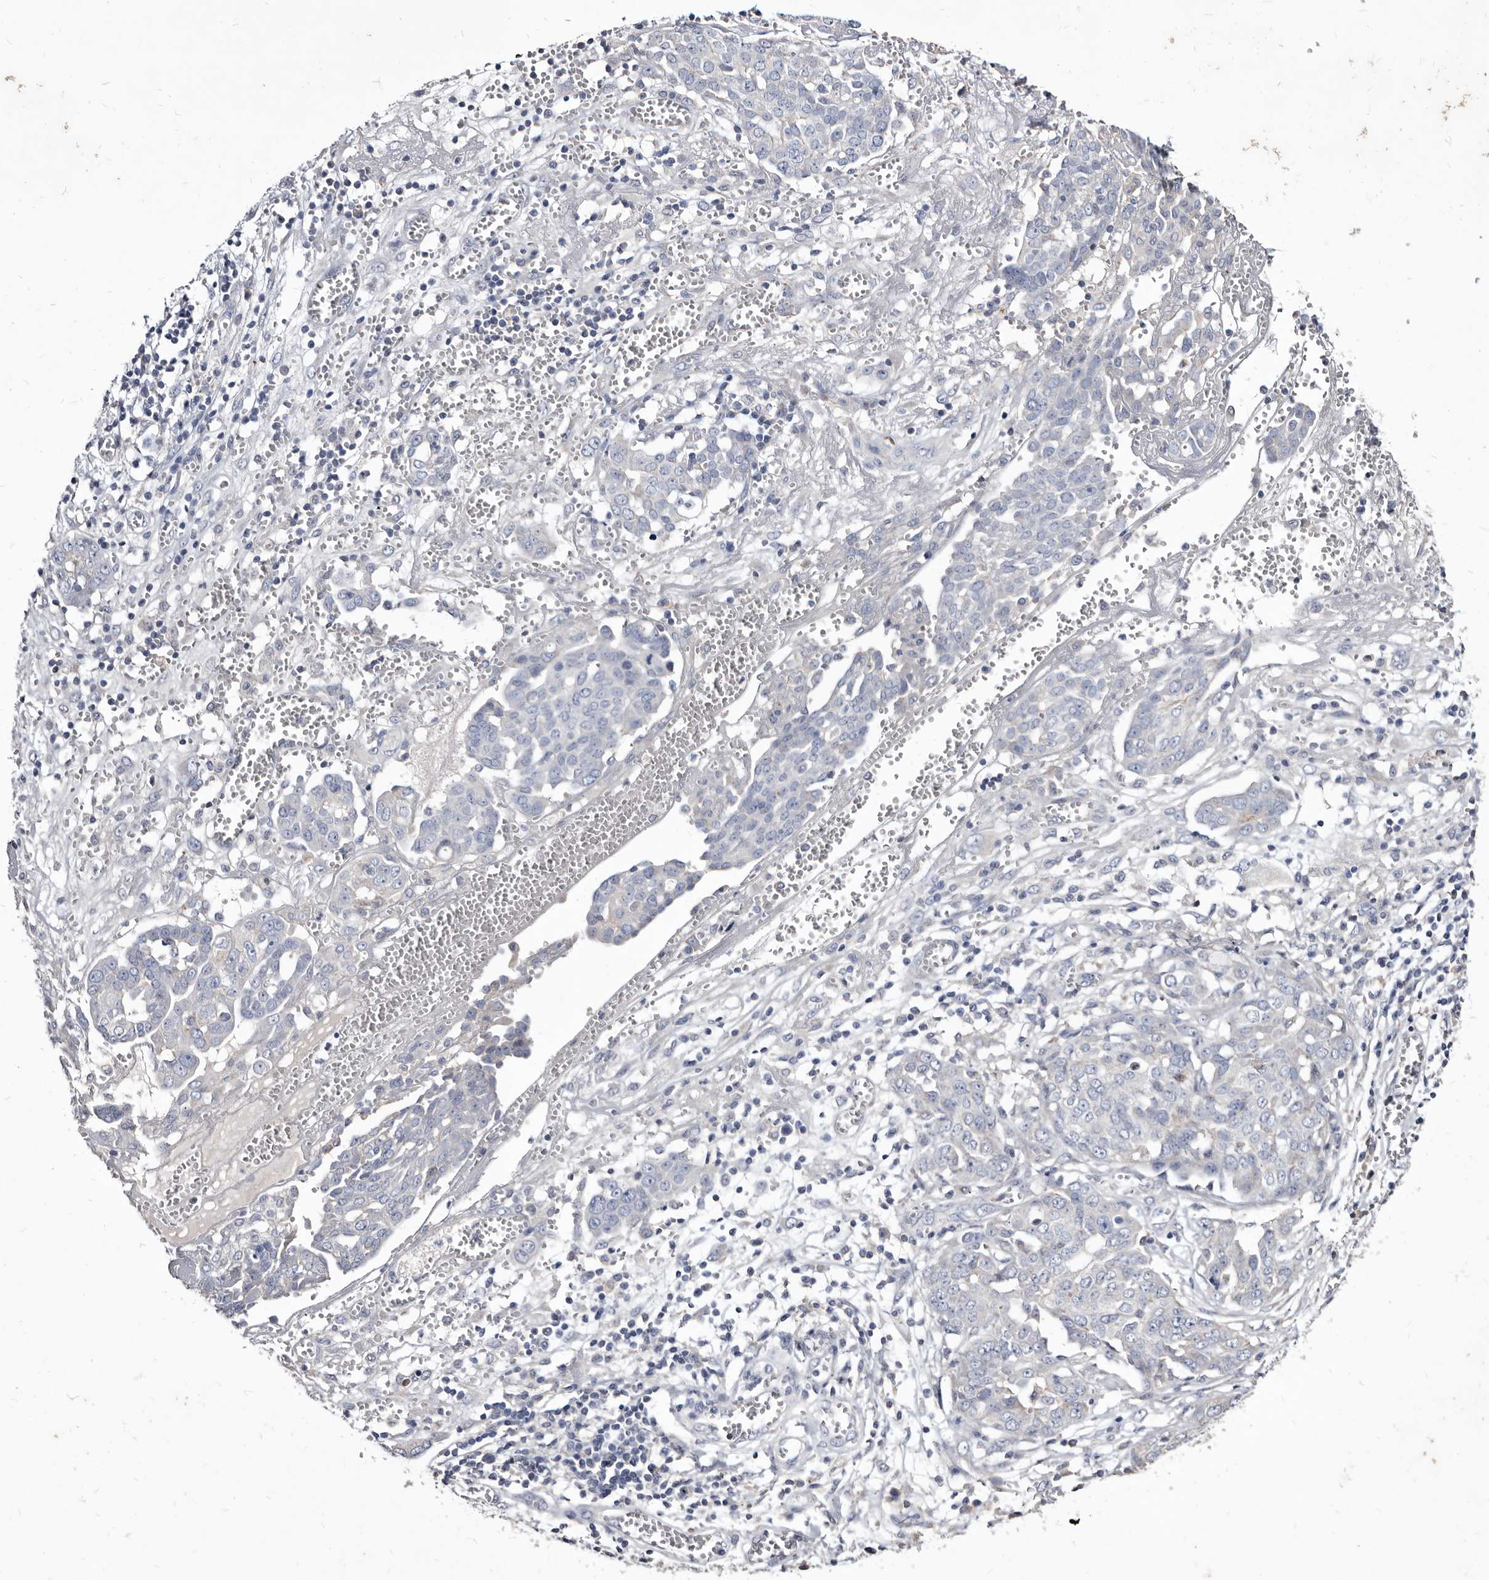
{"staining": {"intensity": "negative", "quantity": "none", "location": "none"}, "tissue": "ovarian cancer", "cell_type": "Tumor cells", "image_type": "cancer", "snomed": [{"axis": "morphology", "description": "Cystadenocarcinoma, serous, NOS"}, {"axis": "topography", "description": "Soft tissue"}, {"axis": "topography", "description": "Ovary"}], "caption": "High magnification brightfield microscopy of ovarian cancer (serous cystadenocarcinoma) stained with DAB (brown) and counterstained with hematoxylin (blue): tumor cells show no significant positivity. (Brightfield microscopy of DAB (3,3'-diaminobenzidine) immunohistochemistry at high magnification).", "gene": "SLC39A2", "patient": {"sex": "female", "age": 57}}